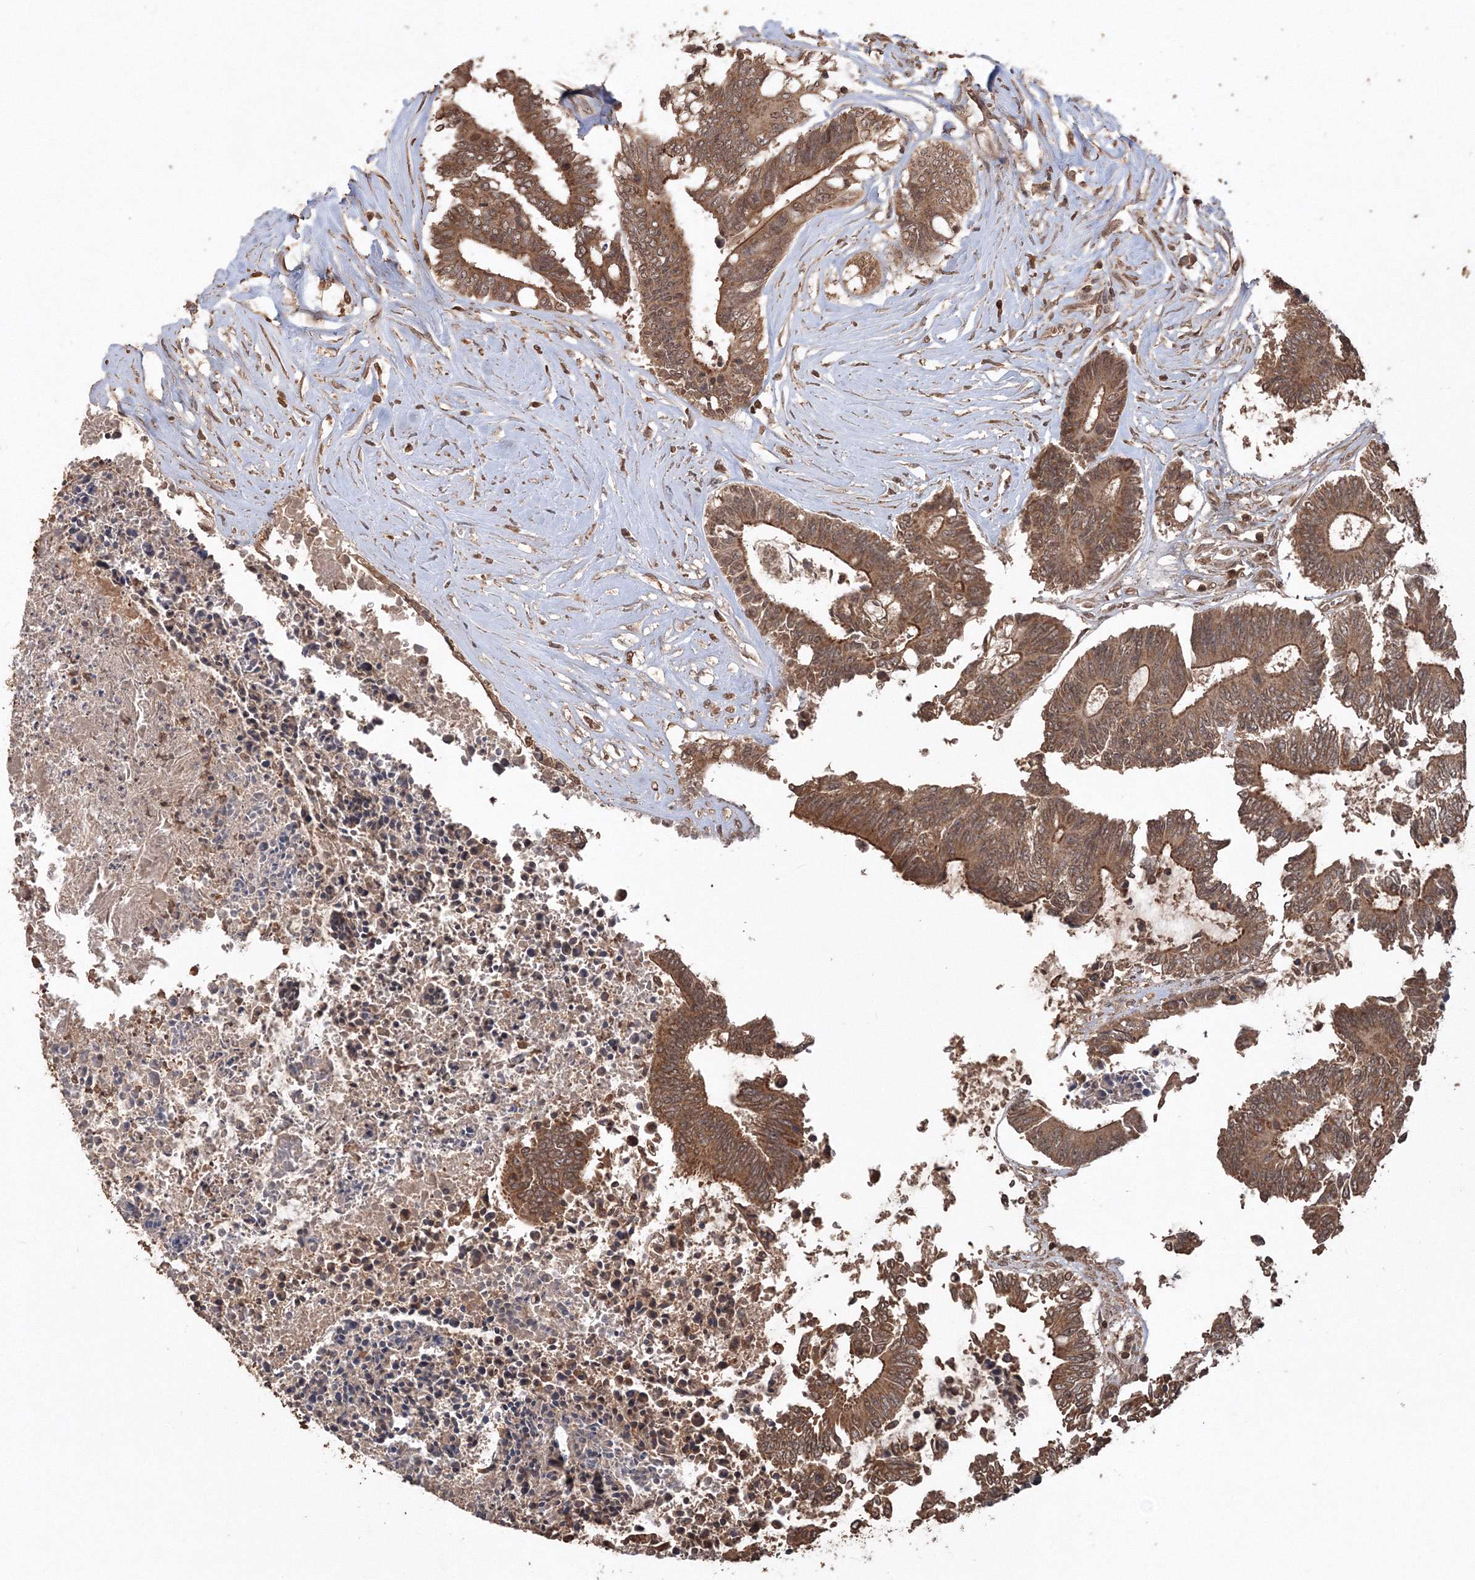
{"staining": {"intensity": "moderate", "quantity": ">75%", "location": "cytoplasmic/membranous"}, "tissue": "colorectal cancer", "cell_type": "Tumor cells", "image_type": "cancer", "snomed": [{"axis": "morphology", "description": "Adenocarcinoma, NOS"}, {"axis": "topography", "description": "Rectum"}], "caption": "IHC (DAB) staining of human adenocarcinoma (colorectal) demonstrates moderate cytoplasmic/membranous protein staining in approximately >75% of tumor cells. Nuclei are stained in blue.", "gene": "CCDC122", "patient": {"sex": "male", "age": 63}}